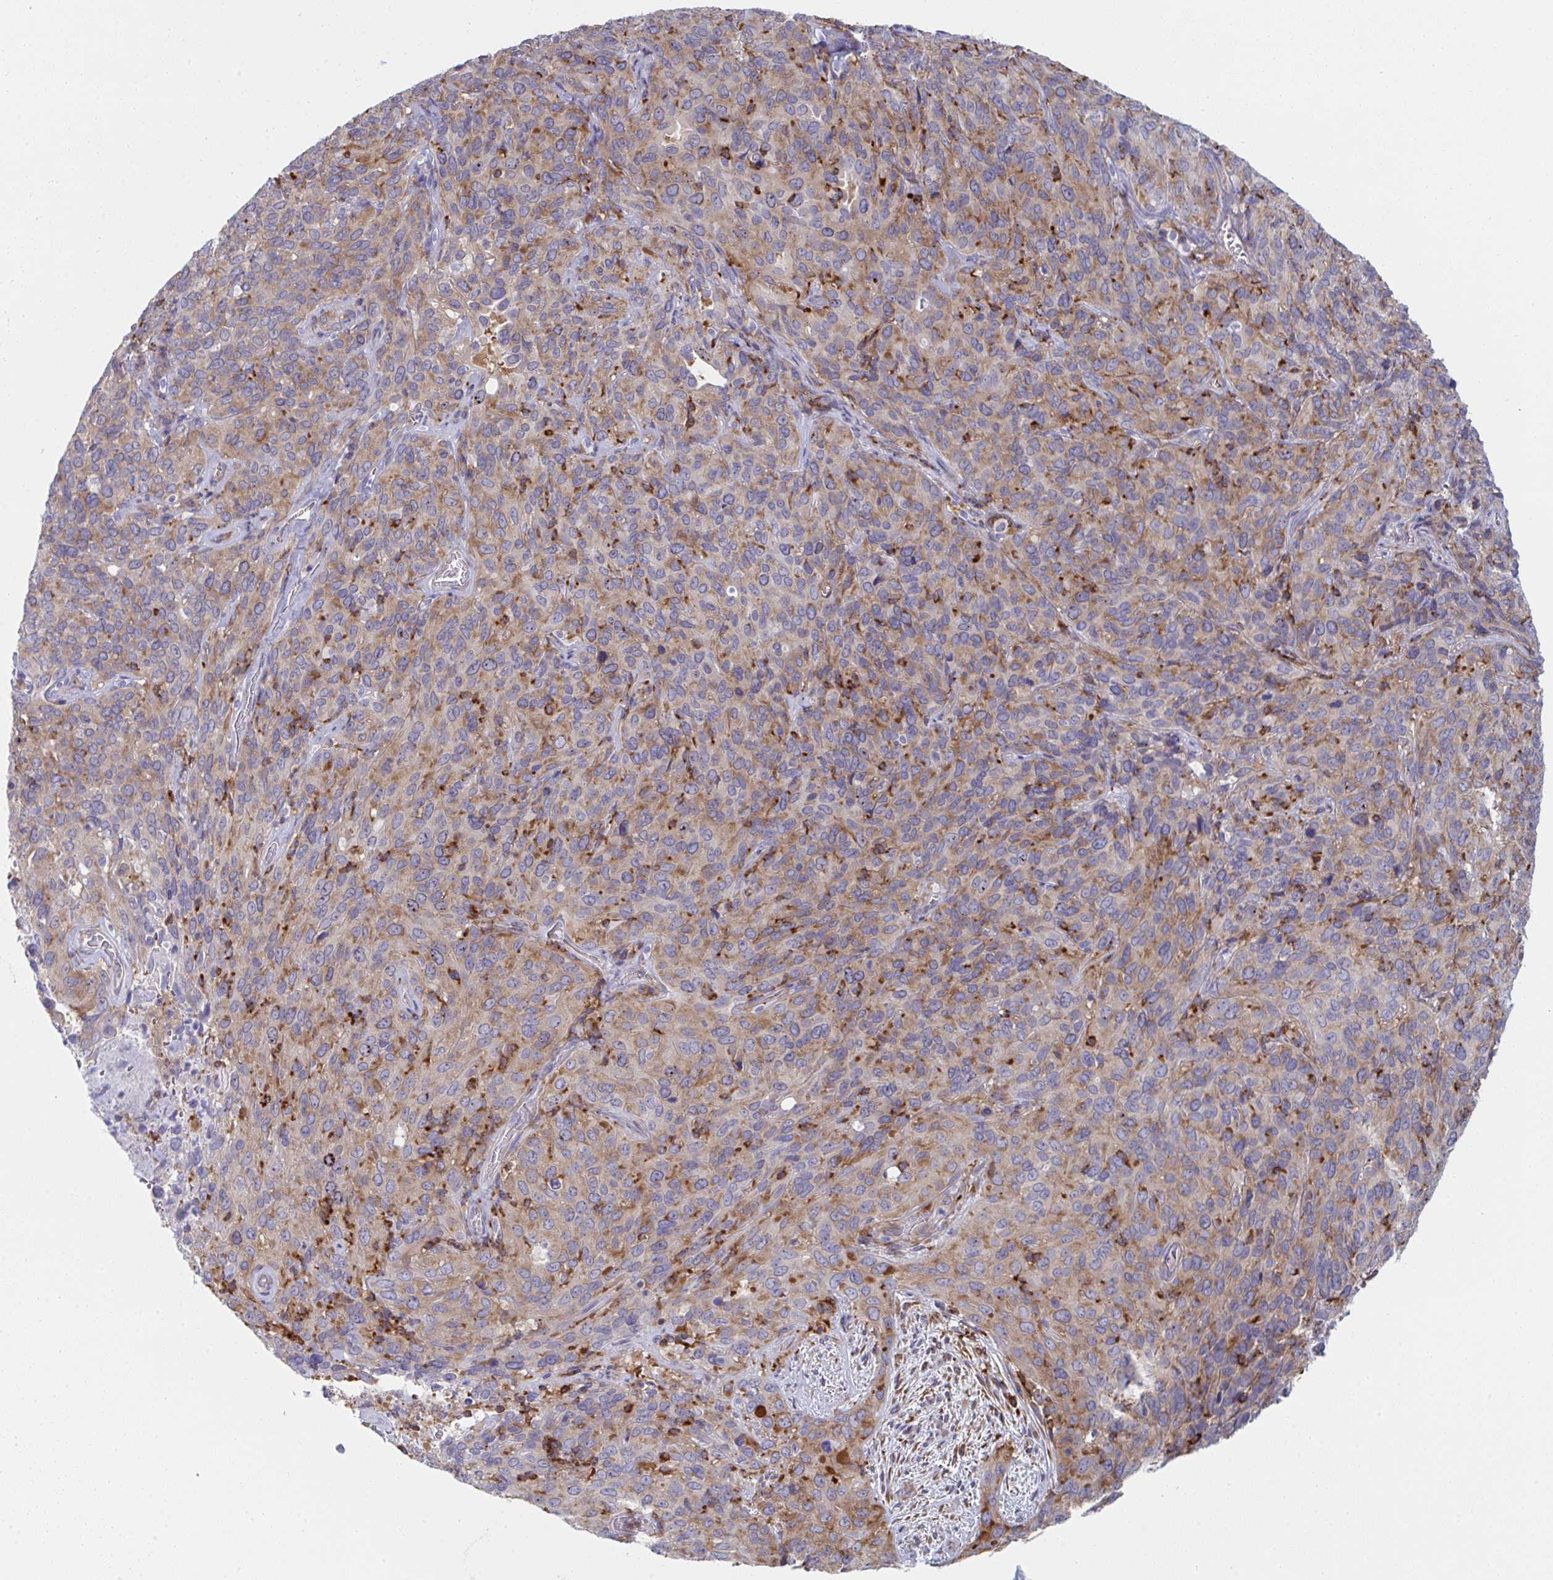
{"staining": {"intensity": "moderate", "quantity": ">75%", "location": "cytoplasmic/membranous"}, "tissue": "cervical cancer", "cell_type": "Tumor cells", "image_type": "cancer", "snomed": [{"axis": "morphology", "description": "Squamous cell carcinoma, NOS"}, {"axis": "topography", "description": "Cervix"}], "caption": "Cervical squamous cell carcinoma tissue exhibits moderate cytoplasmic/membranous expression in approximately >75% of tumor cells, visualized by immunohistochemistry. Using DAB (3,3'-diaminobenzidine) (brown) and hematoxylin (blue) stains, captured at high magnification using brightfield microscopy.", "gene": "WNK1", "patient": {"sex": "female", "age": 51}}